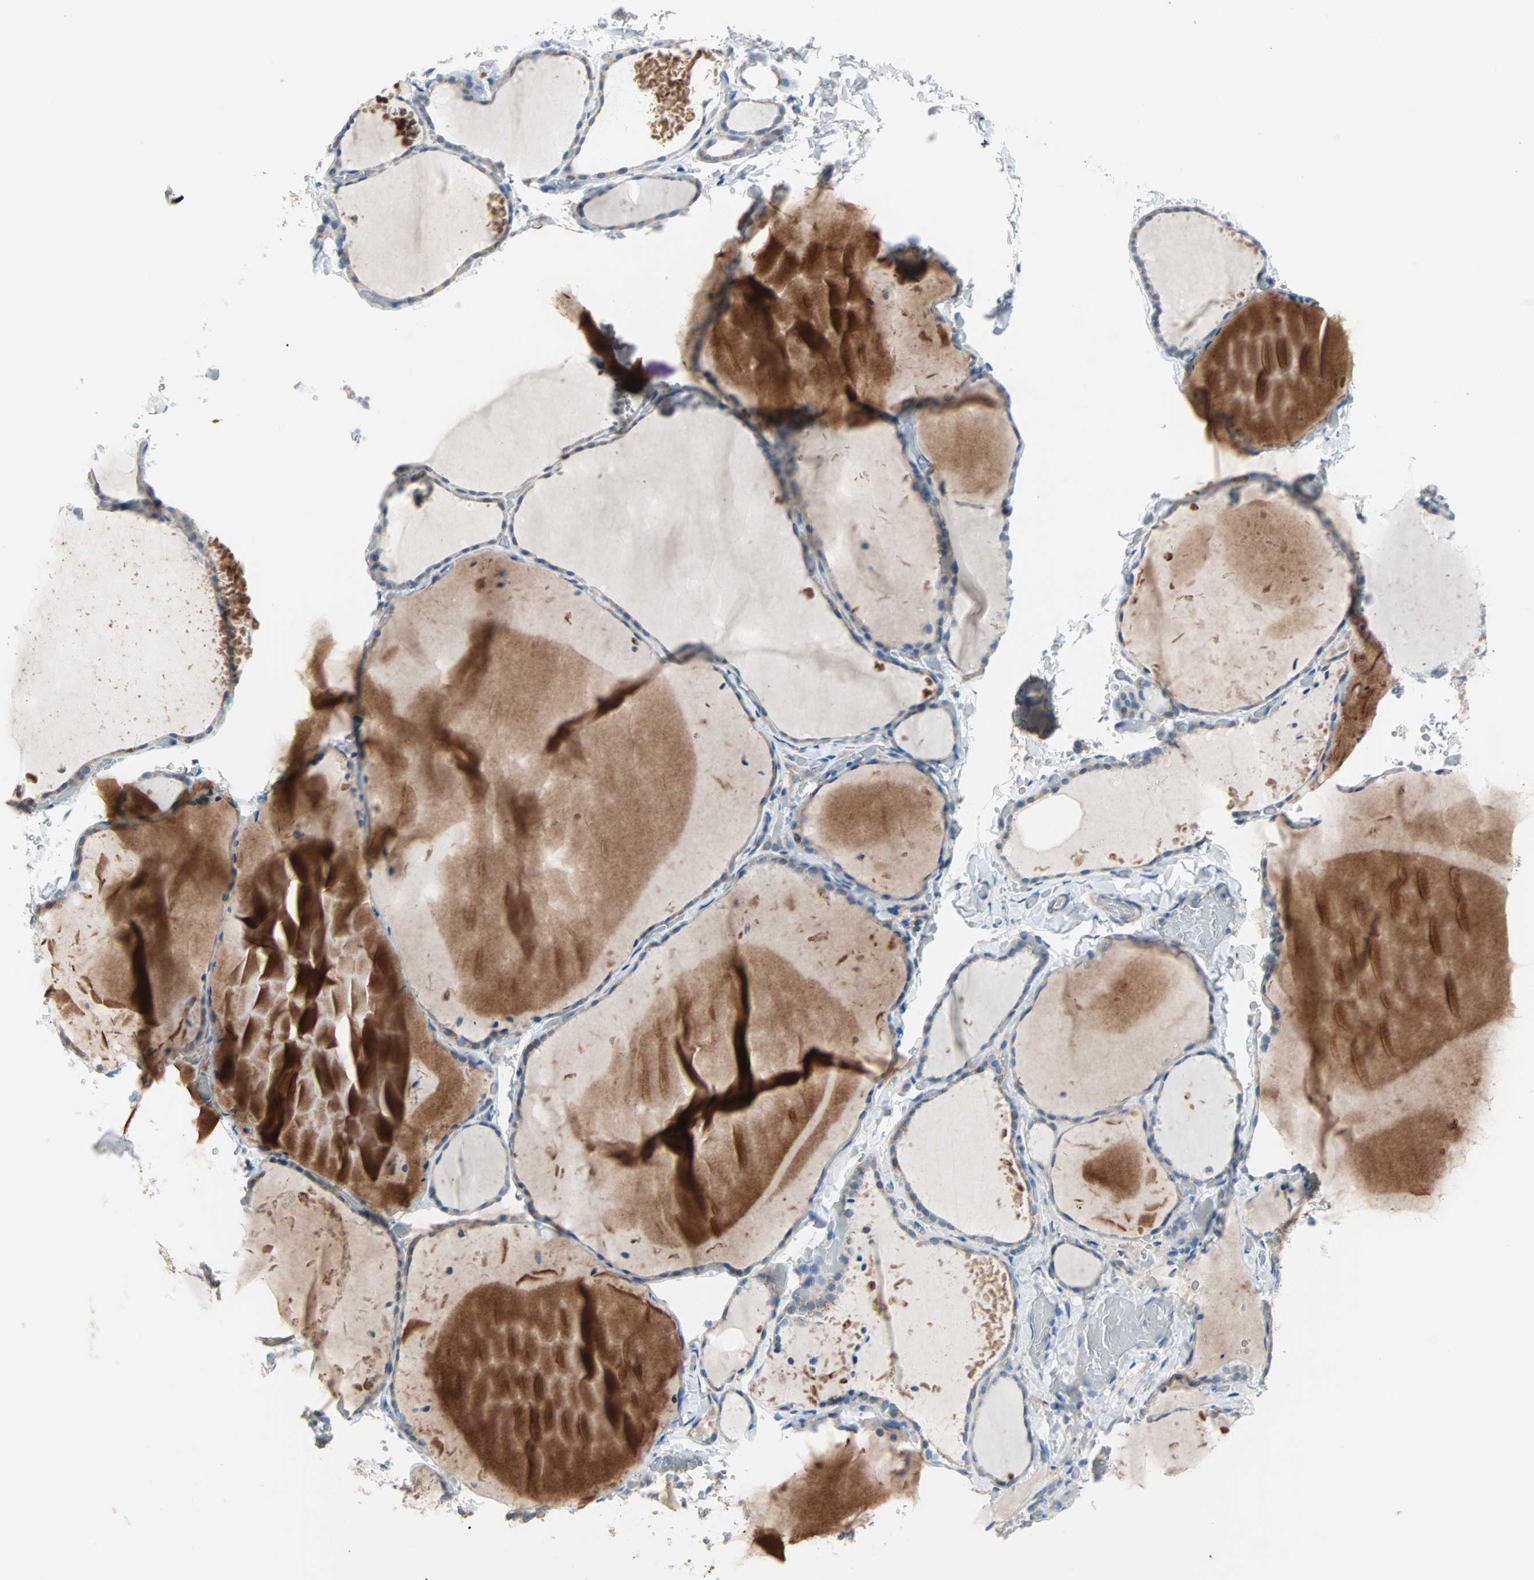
{"staining": {"intensity": "strong", "quantity": "<25%", "location": "cytoplasmic/membranous"}, "tissue": "thyroid gland", "cell_type": "Glandular cells", "image_type": "normal", "snomed": [{"axis": "morphology", "description": "Normal tissue, NOS"}, {"axis": "topography", "description": "Thyroid gland"}], "caption": "Protein expression analysis of unremarkable human thyroid gland reveals strong cytoplasmic/membranous expression in approximately <25% of glandular cells. (DAB IHC with brightfield microscopy, high magnification).", "gene": "ACVRL1", "patient": {"sex": "female", "age": 22}}